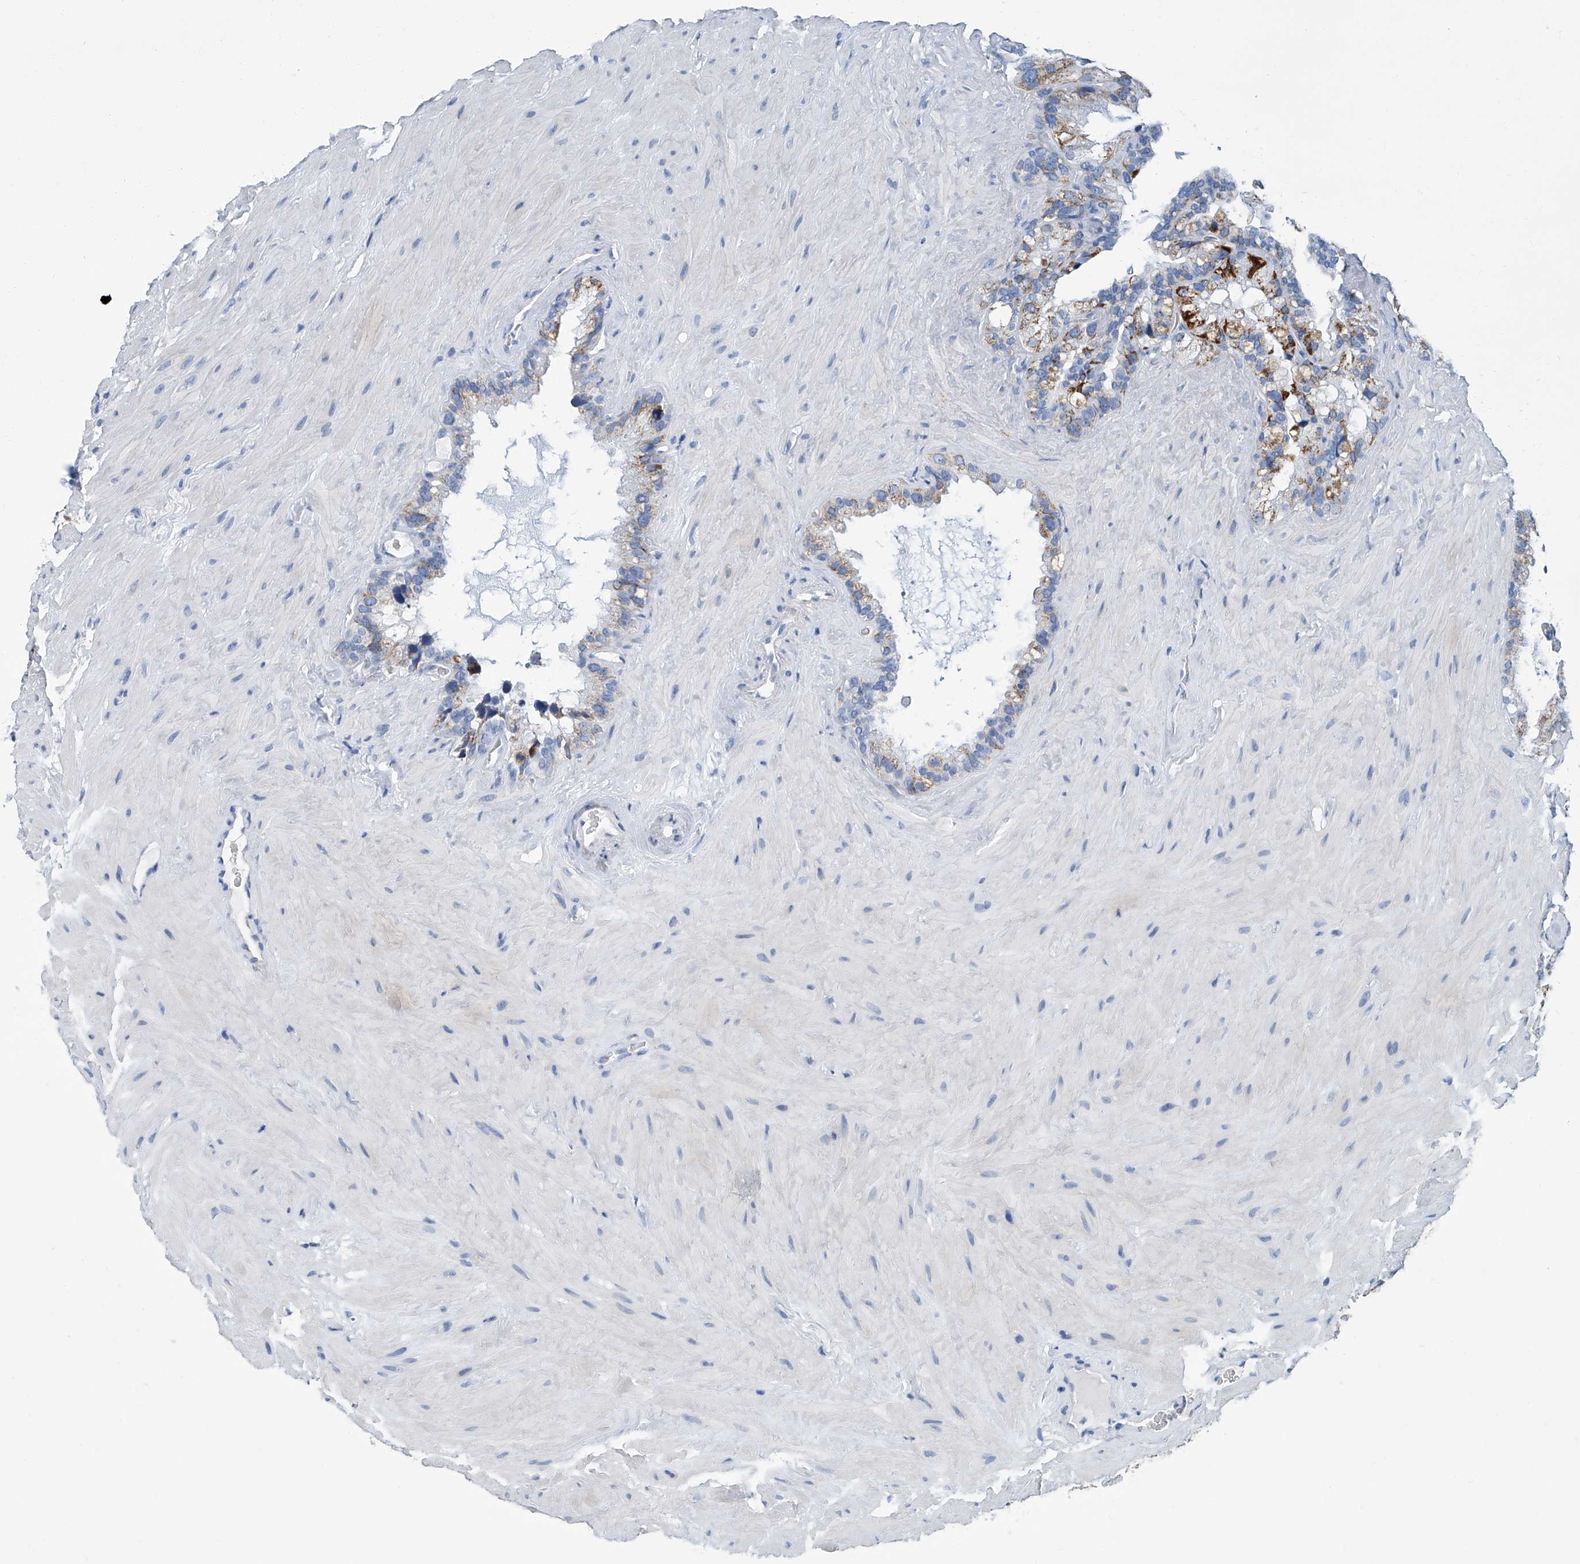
{"staining": {"intensity": "moderate", "quantity": "25%-75%", "location": "cytoplasmic/membranous"}, "tissue": "seminal vesicle", "cell_type": "Glandular cells", "image_type": "normal", "snomed": [{"axis": "morphology", "description": "Normal tissue, NOS"}, {"axis": "topography", "description": "Prostate"}, {"axis": "topography", "description": "Seminal veicle"}], "caption": "Protein expression by immunohistochemistry exhibits moderate cytoplasmic/membranous positivity in approximately 25%-75% of glandular cells in unremarkable seminal vesicle.", "gene": "MT", "patient": {"sex": "male", "age": 68}}